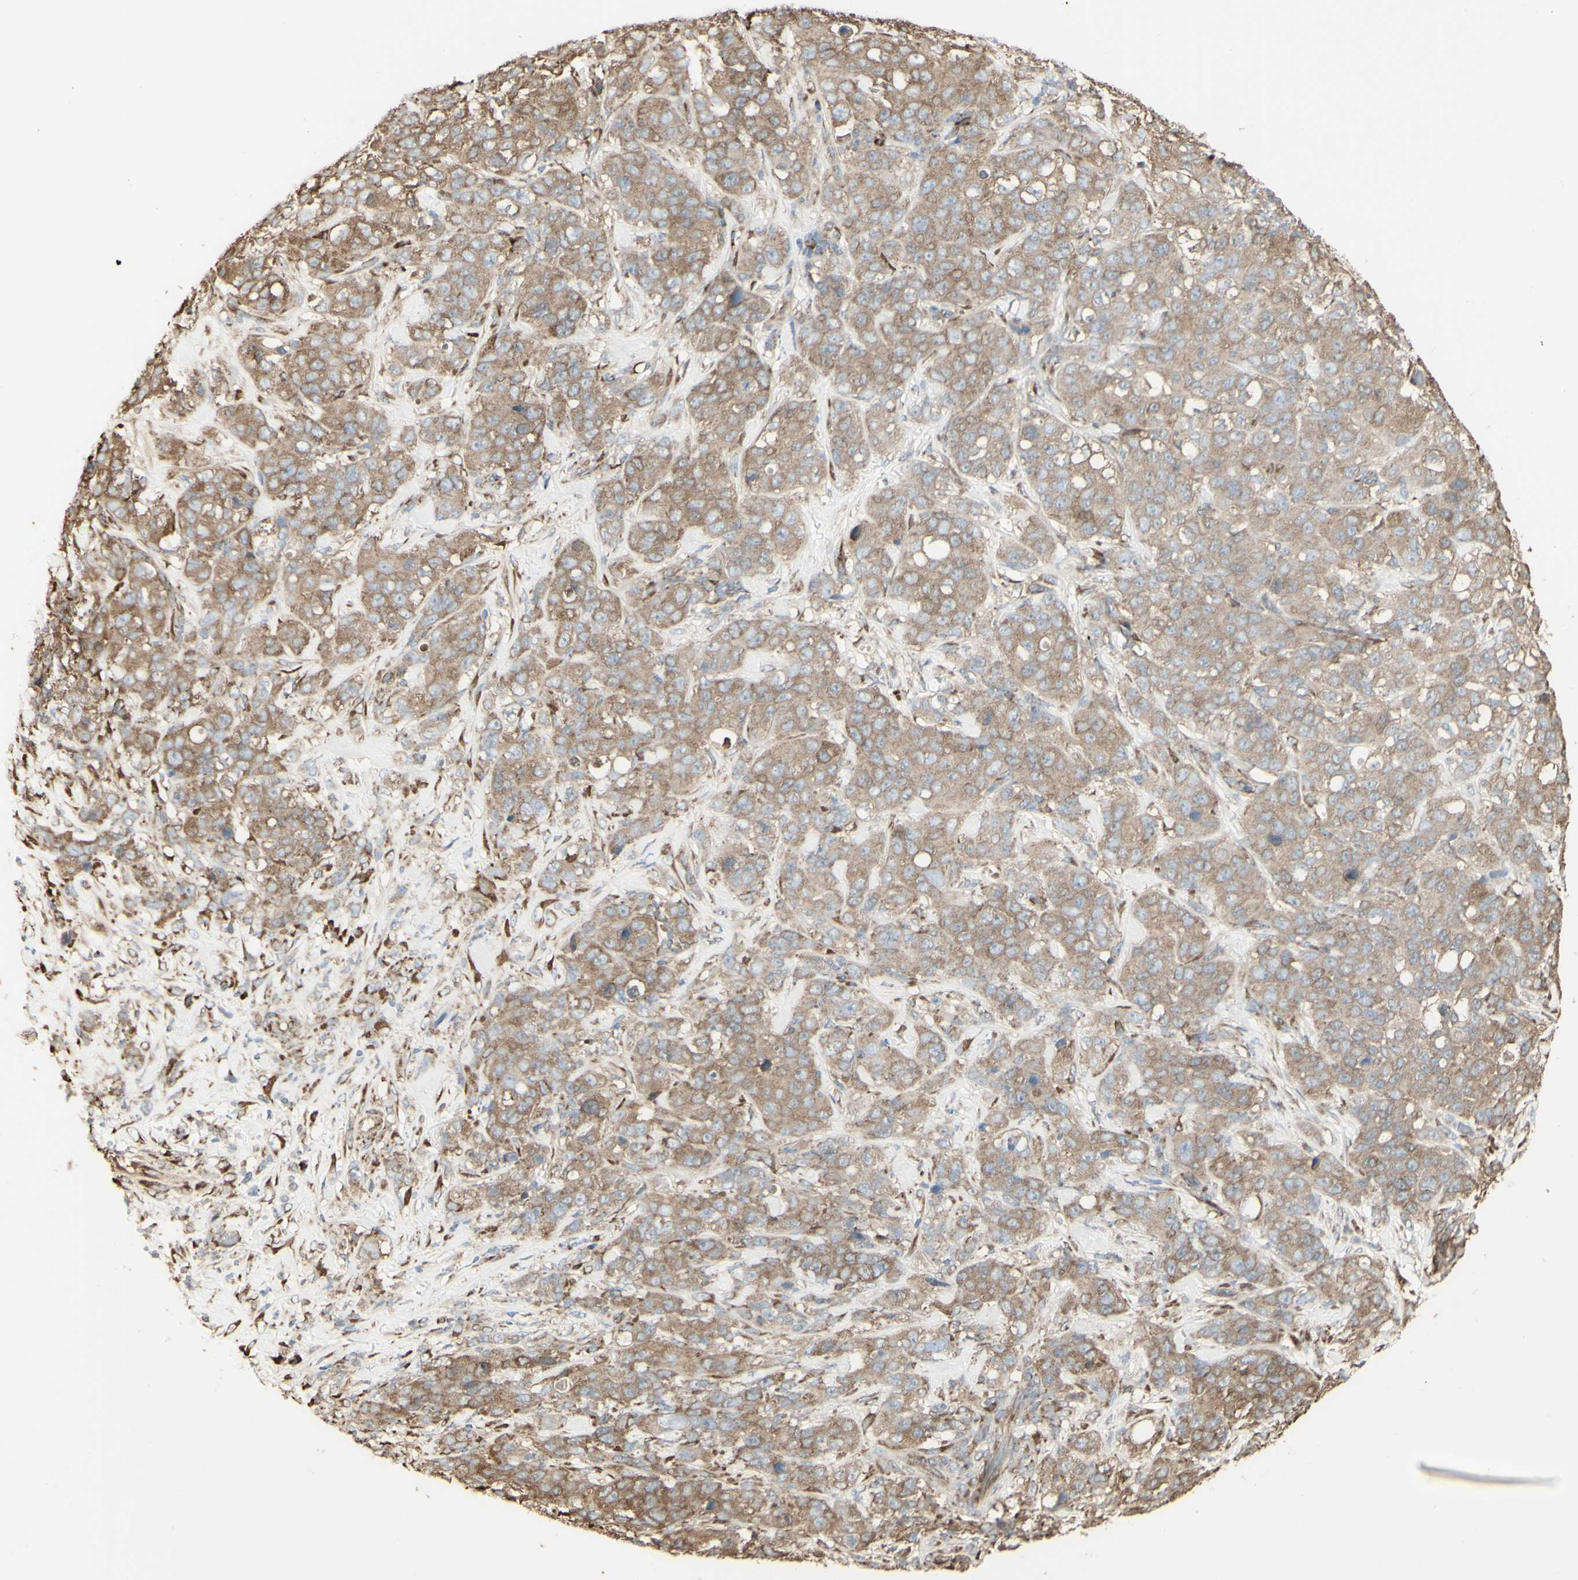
{"staining": {"intensity": "weak", "quantity": ">75%", "location": "cytoplasmic/membranous"}, "tissue": "stomach cancer", "cell_type": "Tumor cells", "image_type": "cancer", "snomed": [{"axis": "morphology", "description": "Adenocarcinoma, NOS"}, {"axis": "topography", "description": "Stomach"}], "caption": "High-magnification brightfield microscopy of stomach cancer stained with DAB (brown) and counterstained with hematoxylin (blue). tumor cells exhibit weak cytoplasmic/membranous positivity is appreciated in approximately>75% of cells.", "gene": "EEF1B2", "patient": {"sex": "male", "age": 48}}